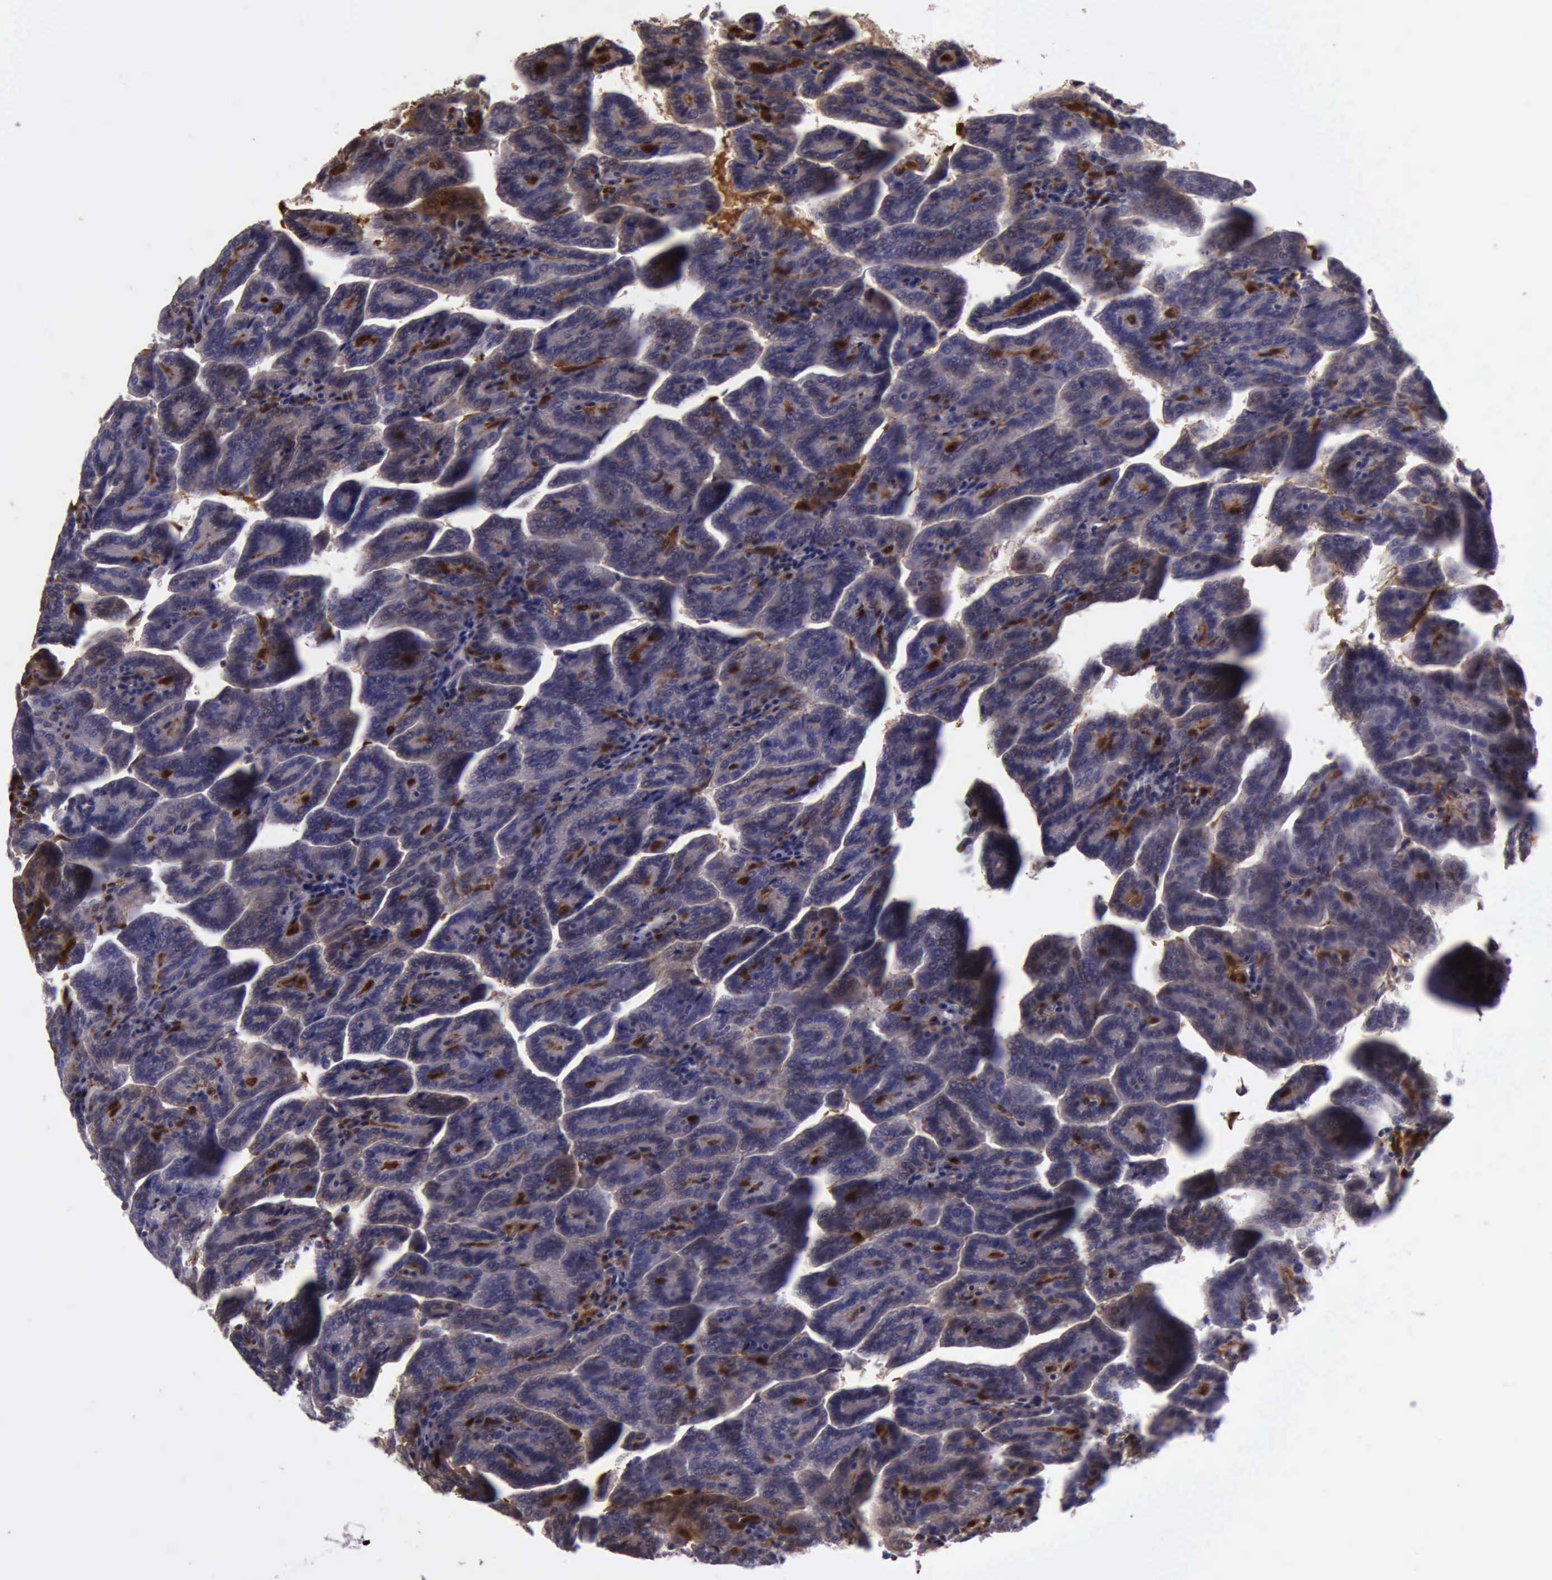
{"staining": {"intensity": "weak", "quantity": "<25%", "location": "cytoplasmic/membranous,nuclear"}, "tissue": "renal cancer", "cell_type": "Tumor cells", "image_type": "cancer", "snomed": [{"axis": "morphology", "description": "Adenocarcinoma, NOS"}, {"axis": "topography", "description": "Kidney"}], "caption": "Histopathology image shows no significant protein staining in tumor cells of renal adenocarcinoma. The staining was performed using DAB to visualize the protein expression in brown, while the nuclei were stained in blue with hematoxylin (Magnification: 20x).", "gene": "TYMP", "patient": {"sex": "male", "age": 61}}